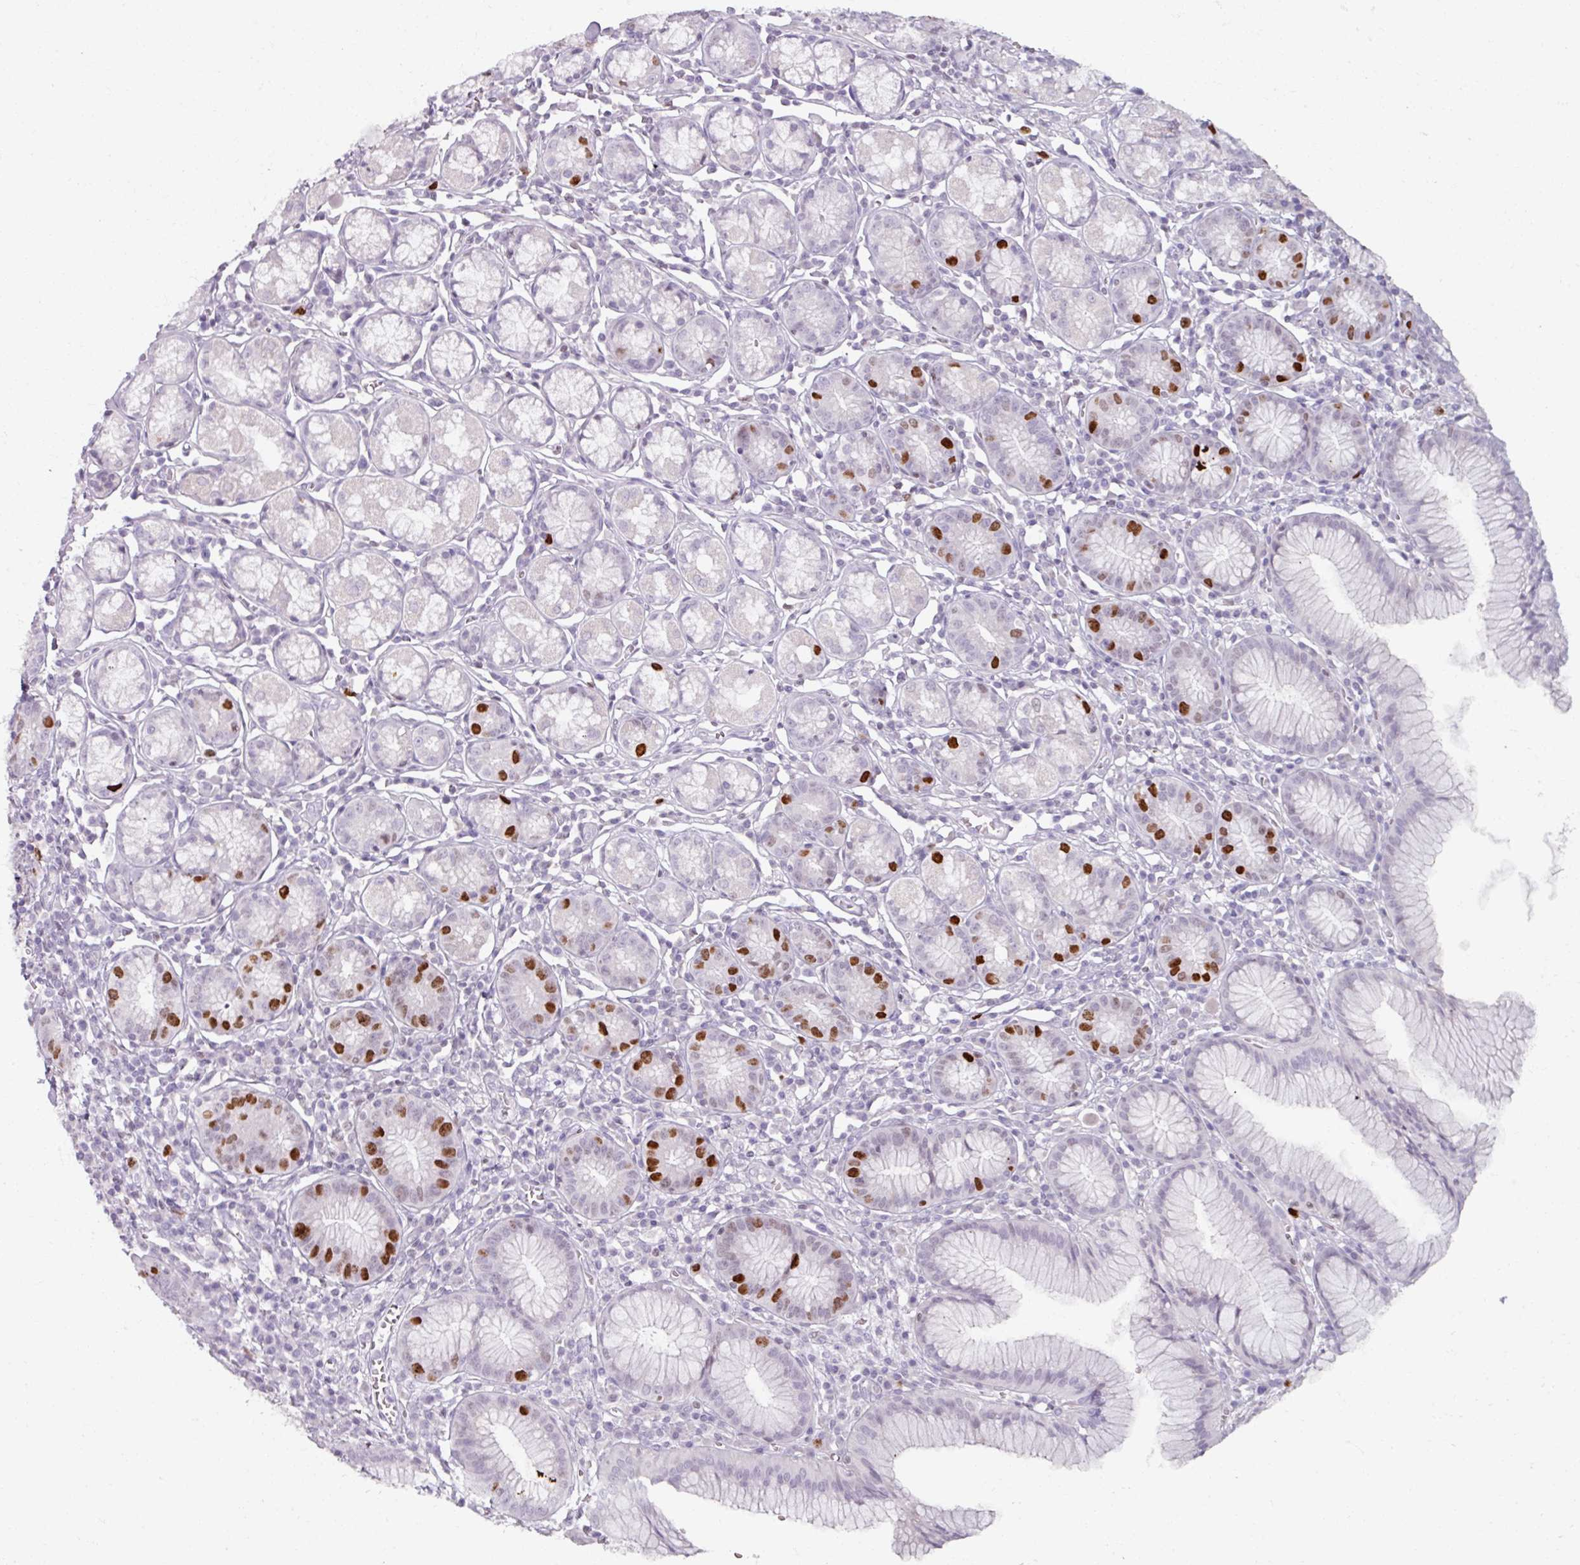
{"staining": {"intensity": "strong", "quantity": "<25%", "location": "nuclear"}, "tissue": "stomach", "cell_type": "Glandular cells", "image_type": "normal", "snomed": [{"axis": "morphology", "description": "Normal tissue, NOS"}, {"axis": "topography", "description": "Stomach"}], "caption": "A brown stain highlights strong nuclear expression of a protein in glandular cells of normal stomach. The staining was performed using DAB (3,3'-diaminobenzidine) to visualize the protein expression in brown, while the nuclei were stained in blue with hematoxylin (Magnification: 20x).", "gene": "ATAD2", "patient": {"sex": "male", "age": 55}}